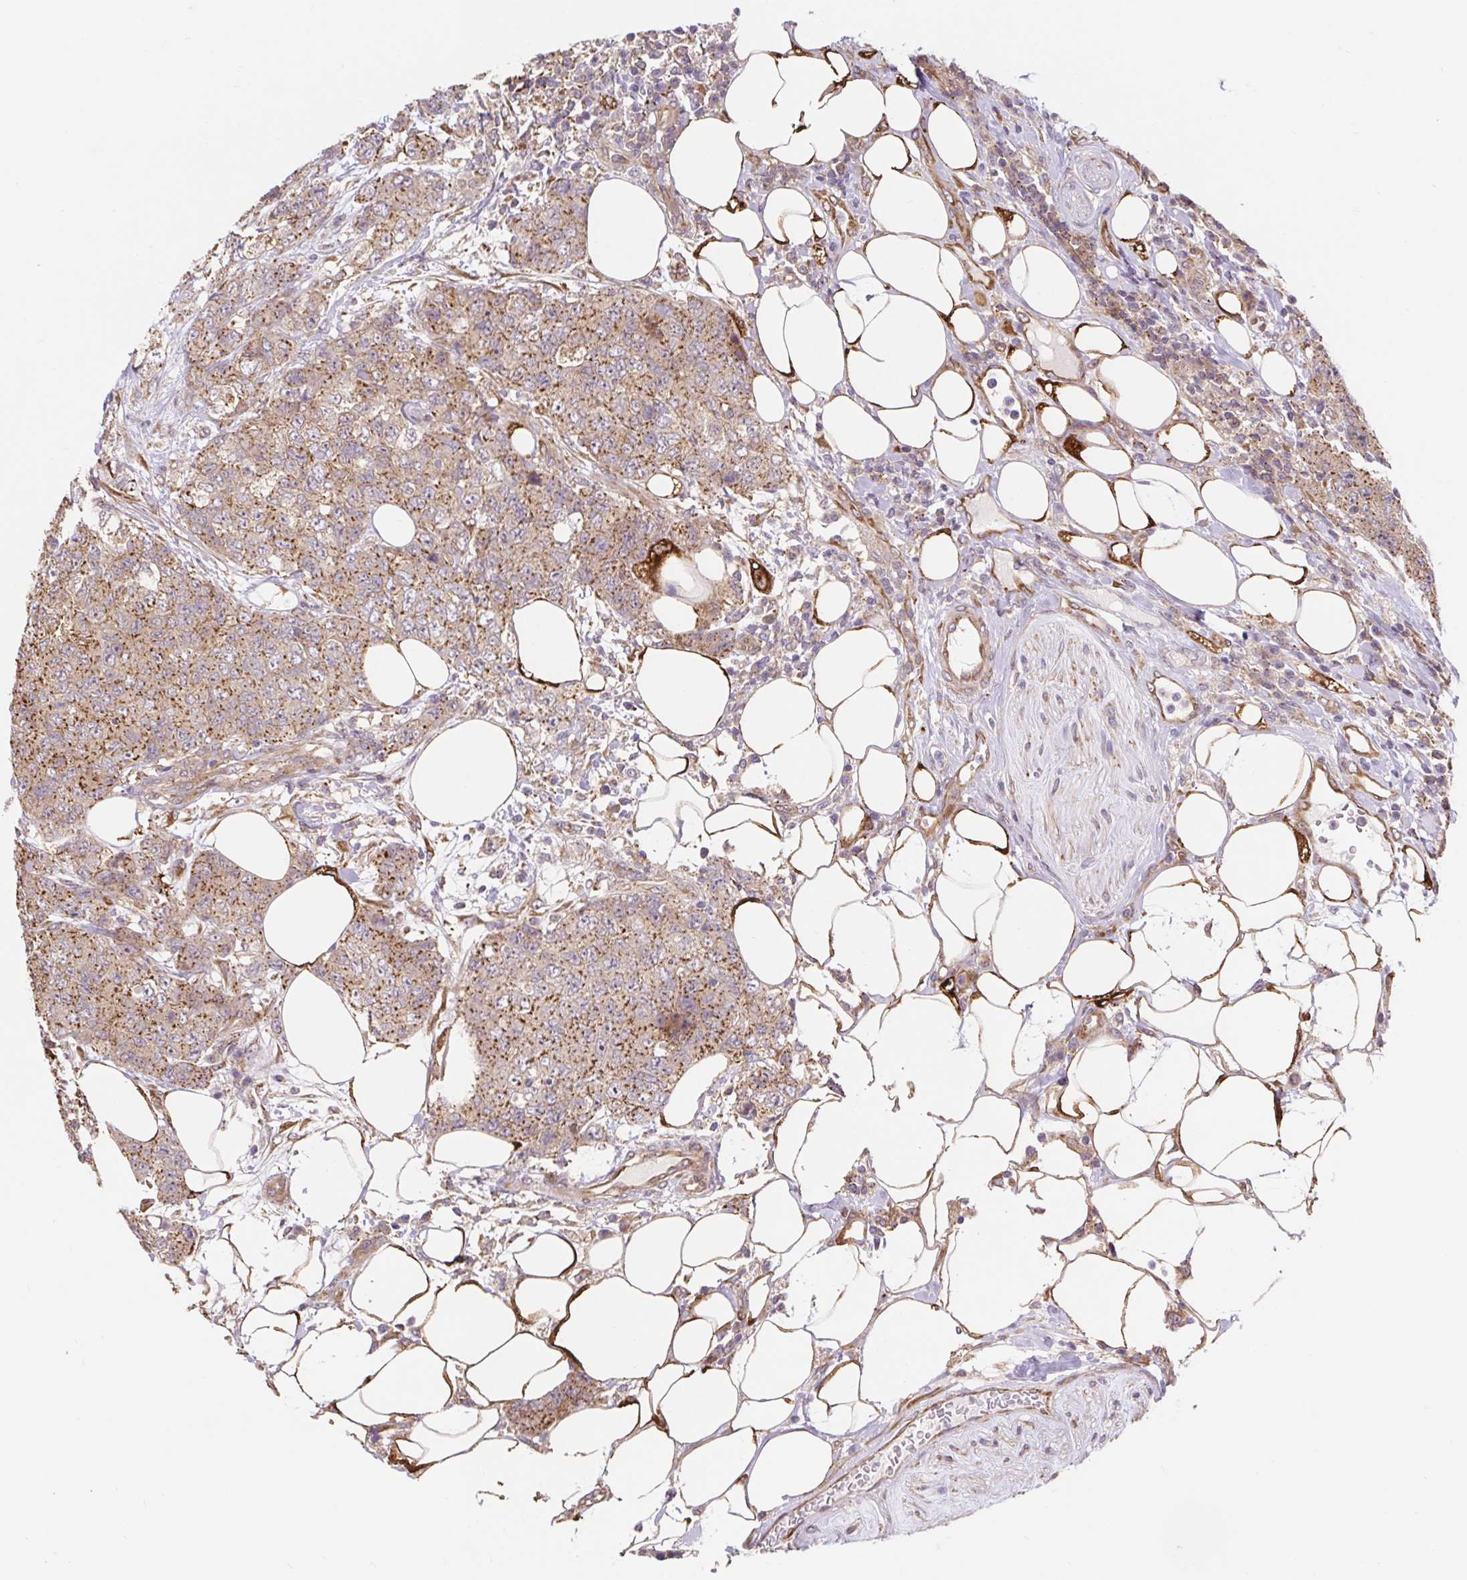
{"staining": {"intensity": "moderate", "quantity": ">75%", "location": "cytoplasmic/membranous"}, "tissue": "urothelial cancer", "cell_type": "Tumor cells", "image_type": "cancer", "snomed": [{"axis": "morphology", "description": "Urothelial carcinoma, High grade"}, {"axis": "topography", "description": "Urinary bladder"}], "caption": "Immunohistochemical staining of human high-grade urothelial carcinoma exhibits medium levels of moderate cytoplasmic/membranous protein expression in approximately >75% of tumor cells. (DAB IHC with brightfield microscopy, high magnification).", "gene": "LYPD5", "patient": {"sex": "female", "age": 78}}